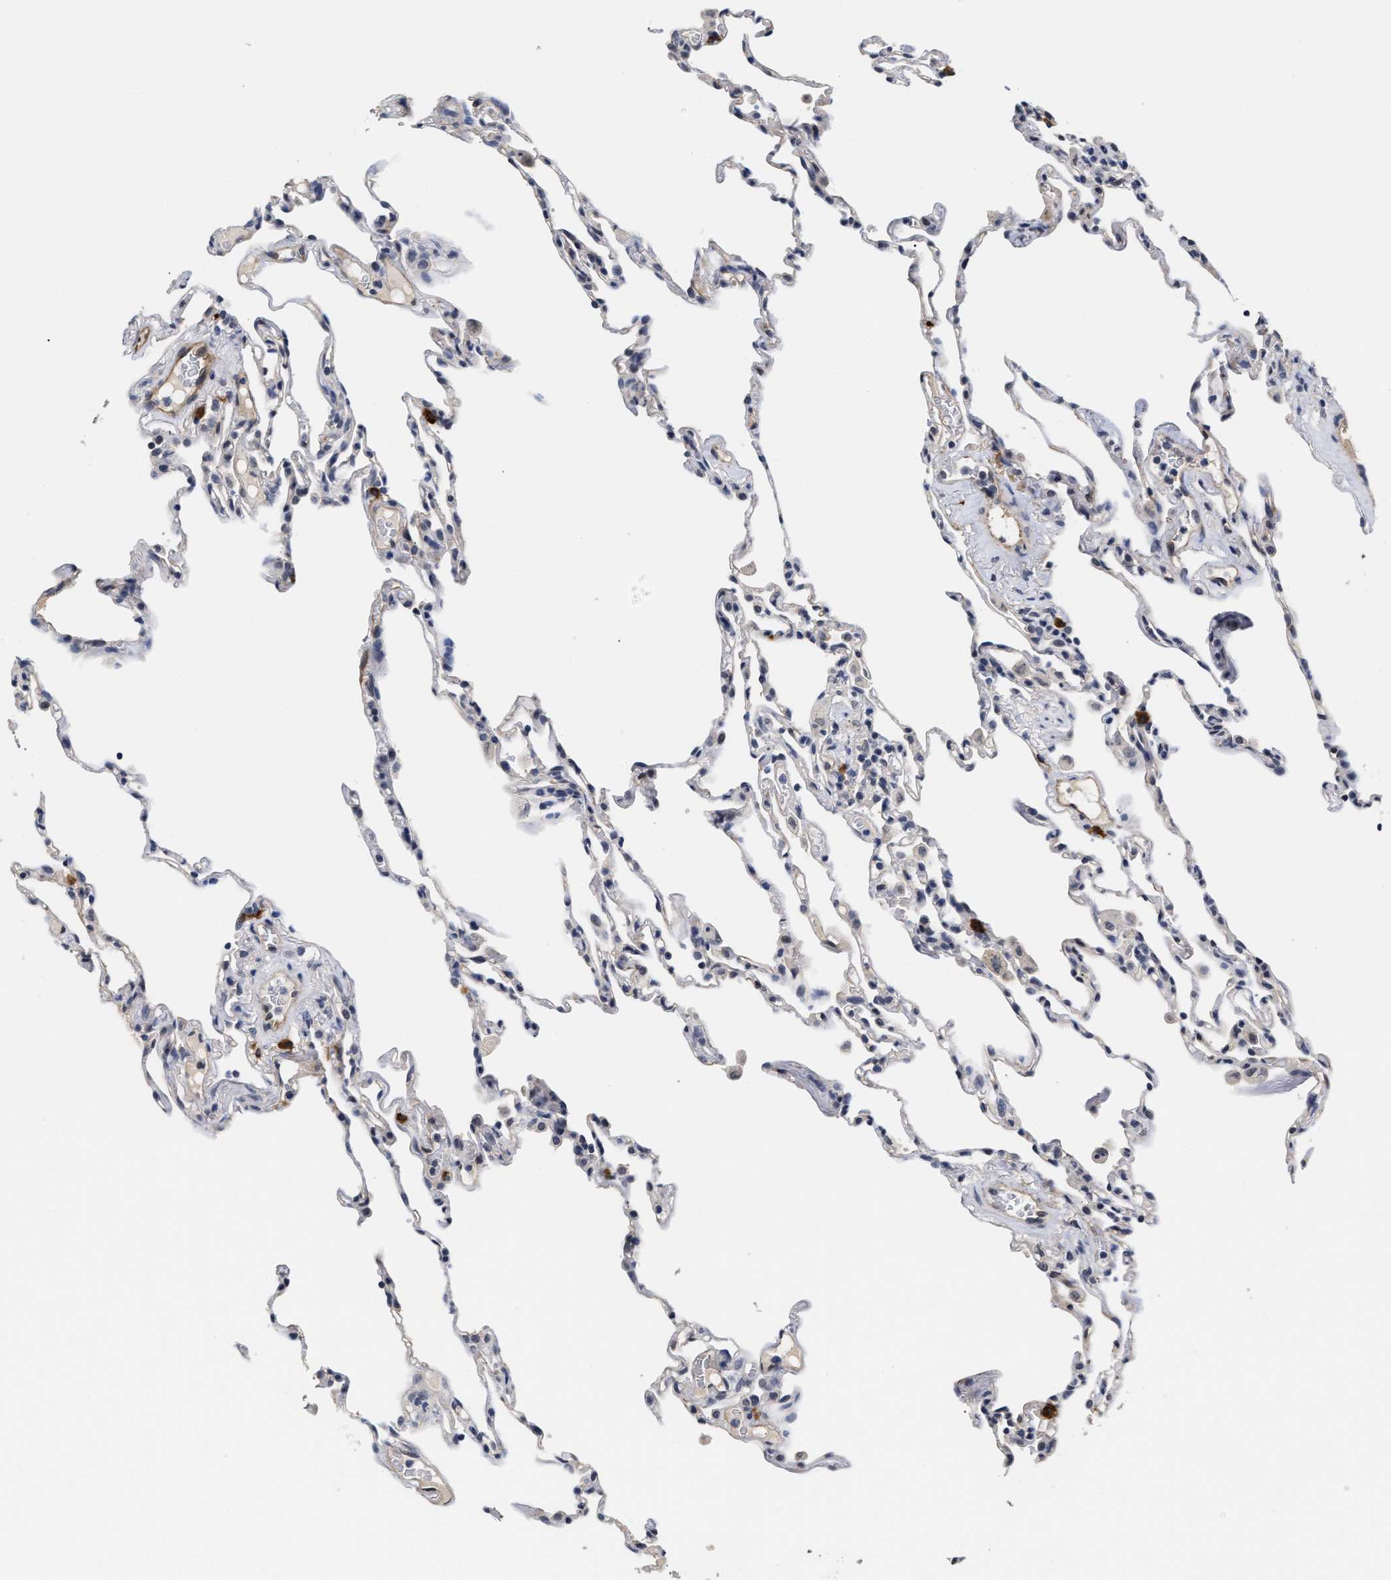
{"staining": {"intensity": "negative", "quantity": "none", "location": "none"}, "tissue": "lung", "cell_type": "Alveolar cells", "image_type": "normal", "snomed": [{"axis": "morphology", "description": "Normal tissue, NOS"}, {"axis": "topography", "description": "Lung"}], "caption": "Photomicrograph shows no protein staining in alveolar cells of benign lung.", "gene": "AHNAK2", "patient": {"sex": "male", "age": 59}}